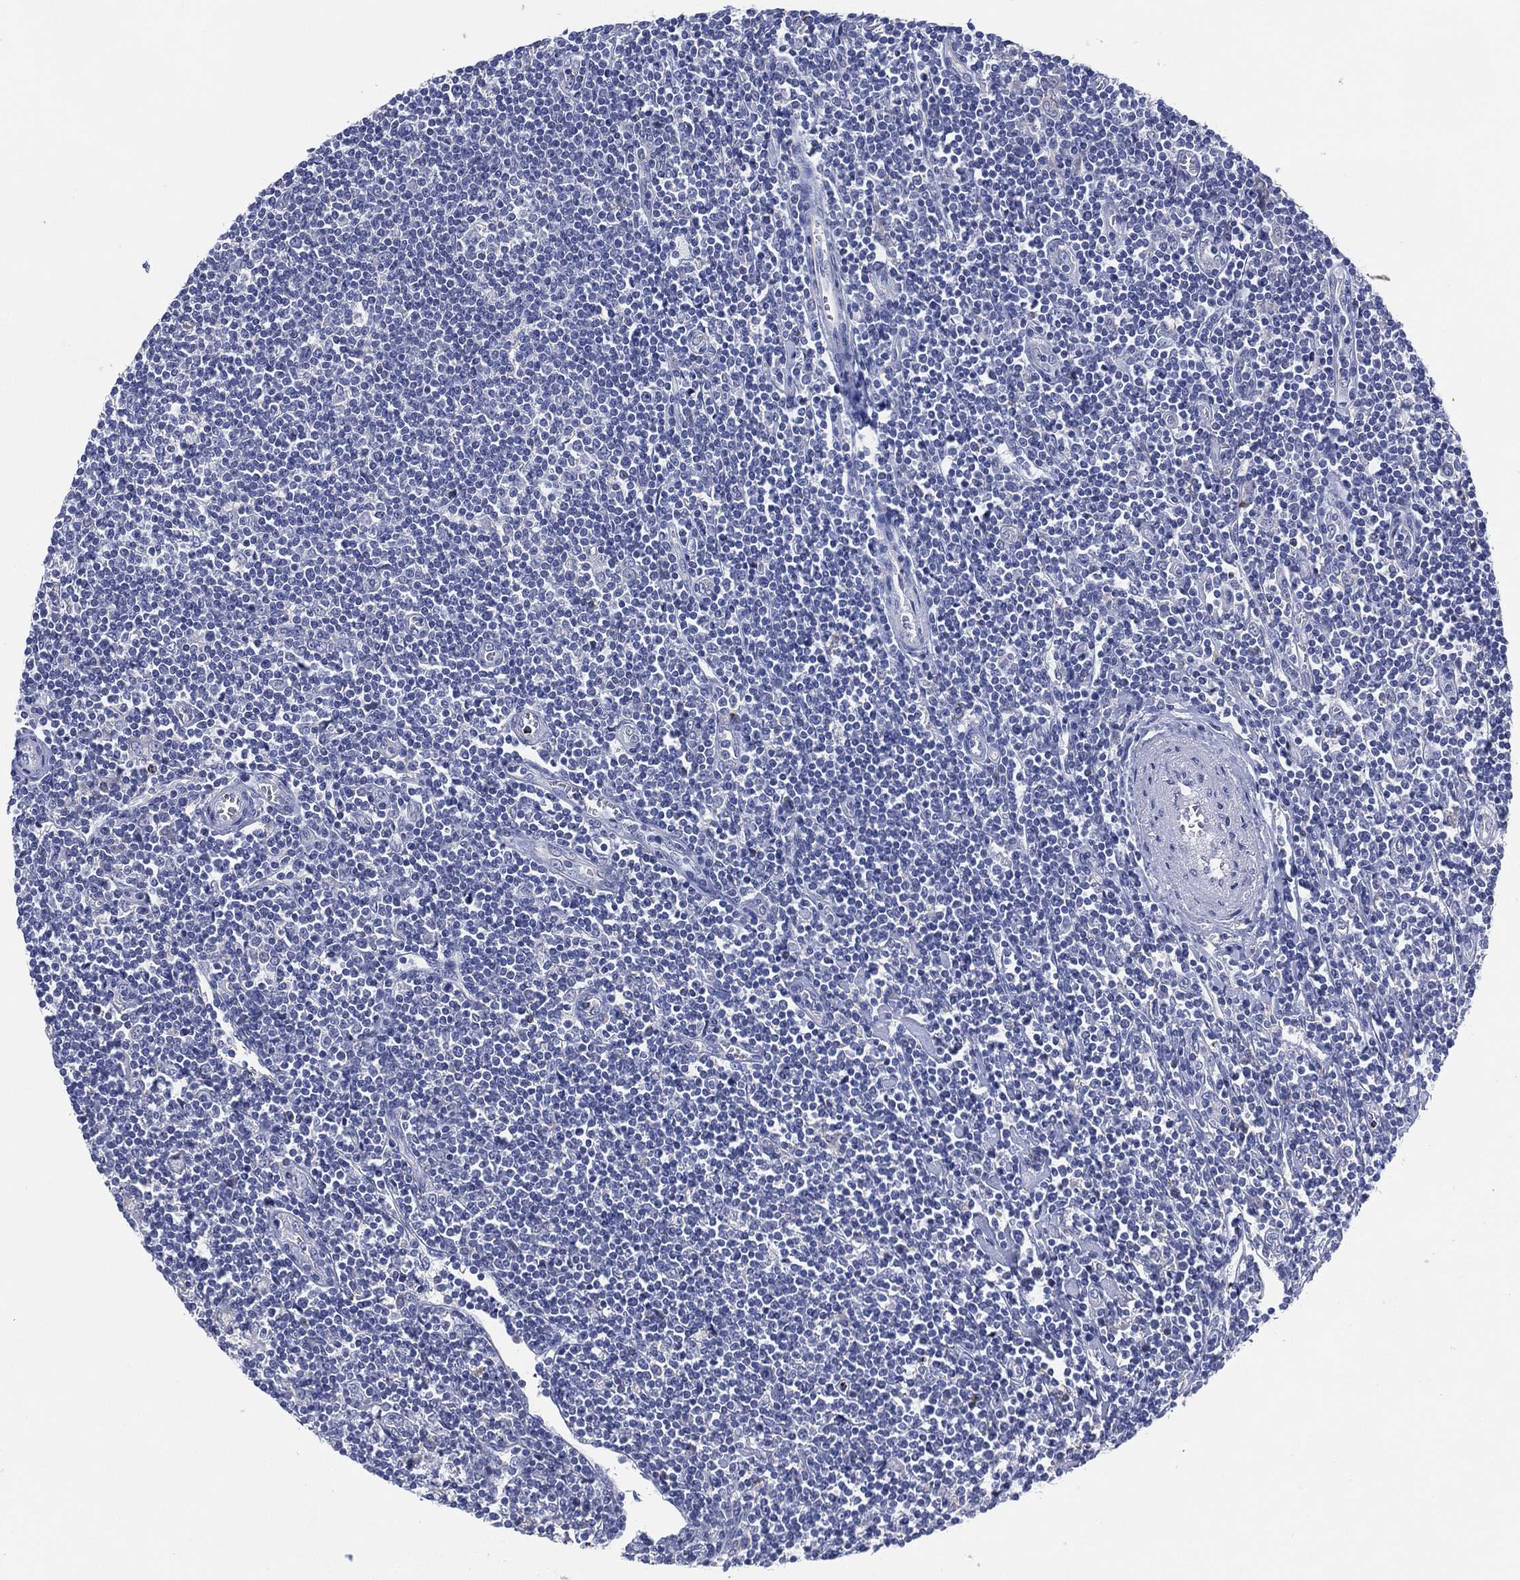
{"staining": {"intensity": "negative", "quantity": "none", "location": "none"}, "tissue": "lymphoma", "cell_type": "Tumor cells", "image_type": "cancer", "snomed": [{"axis": "morphology", "description": "Hodgkin's disease, NOS"}, {"axis": "topography", "description": "Lymph node"}], "caption": "Tumor cells show no significant positivity in lymphoma. (Stains: DAB (3,3'-diaminobenzidine) IHC with hematoxylin counter stain, Microscopy: brightfield microscopy at high magnification).", "gene": "CHRNA3", "patient": {"sex": "male", "age": 40}}